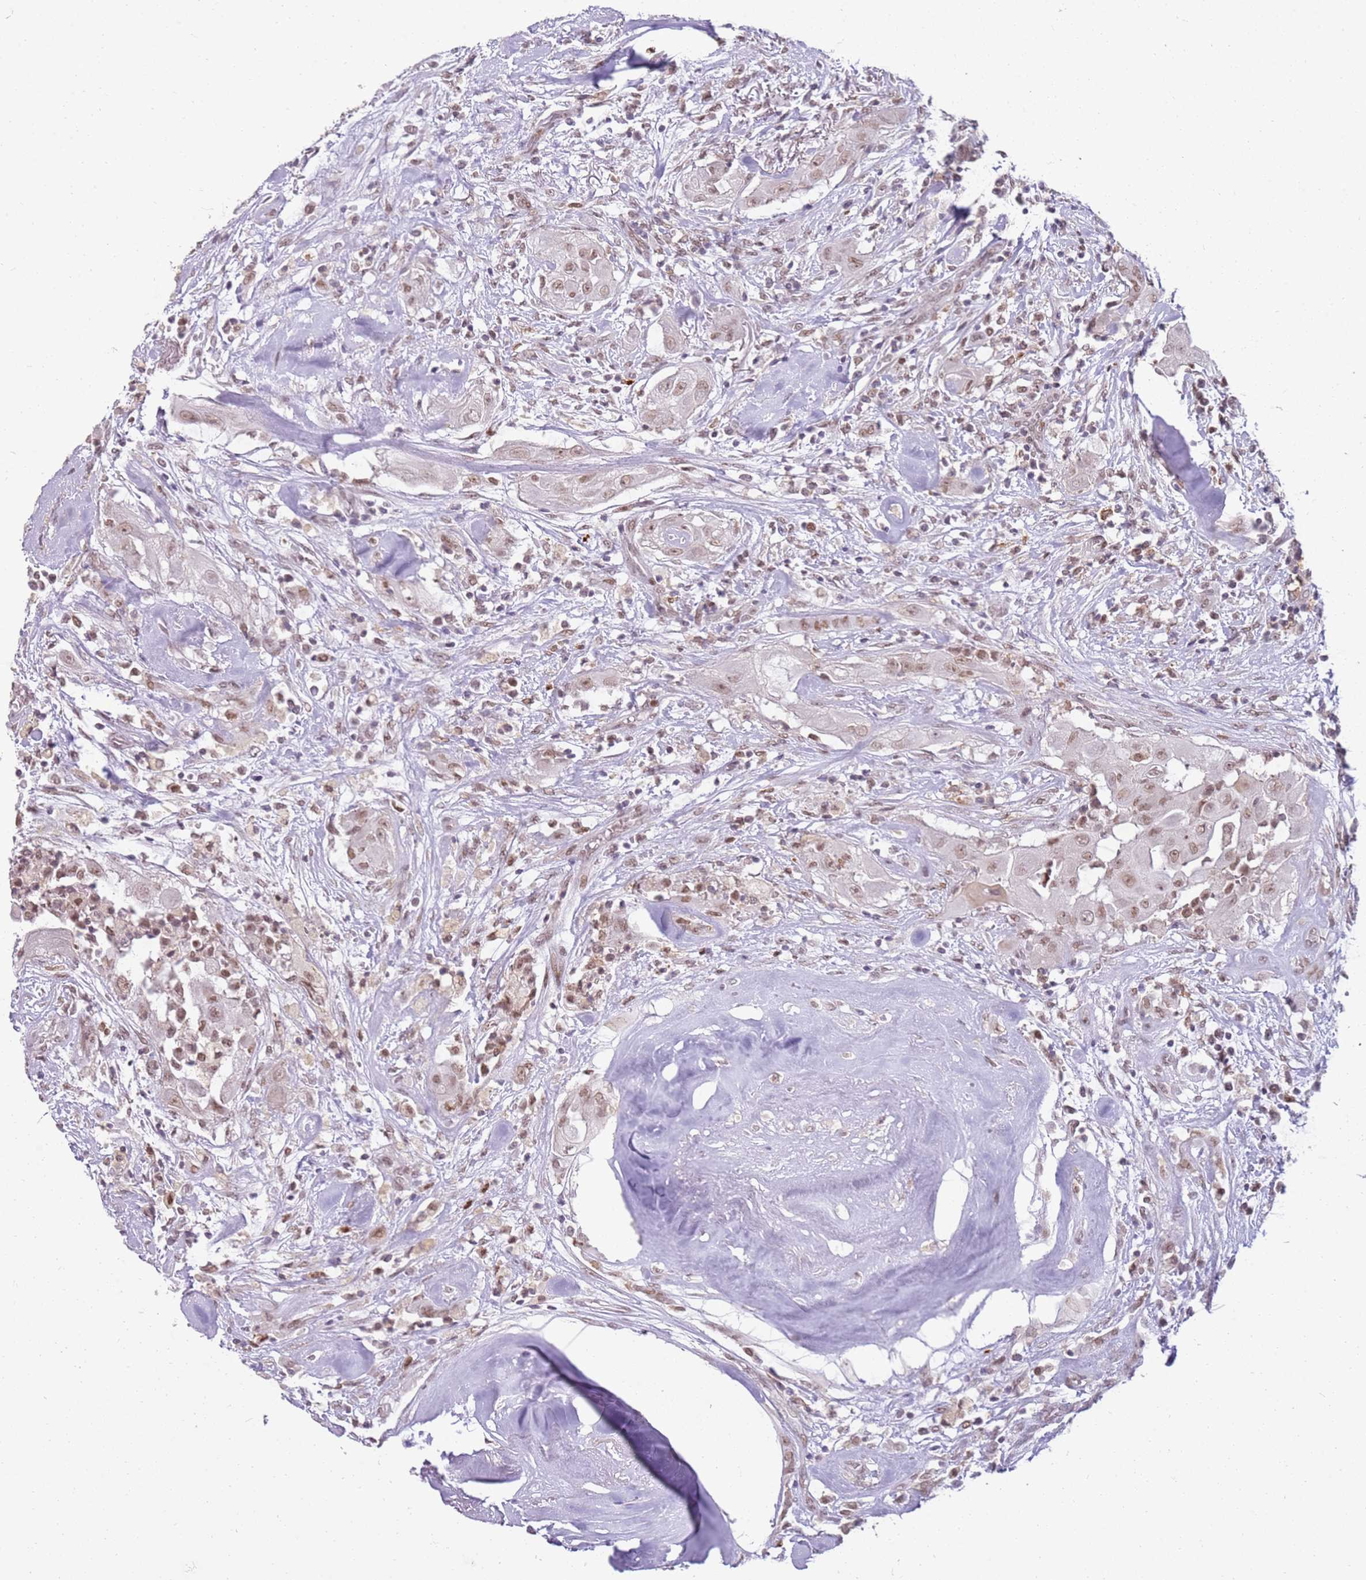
{"staining": {"intensity": "moderate", "quantity": ">75%", "location": "nuclear"}, "tissue": "thyroid cancer", "cell_type": "Tumor cells", "image_type": "cancer", "snomed": [{"axis": "morphology", "description": "Papillary adenocarcinoma, NOS"}, {"axis": "topography", "description": "Thyroid gland"}], "caption": "Thyroid cancer (papillary adenocarcinoma) tissue shows moderate nuclear positivity in approximately >75% of tumor cells, visualized by immunohistochemistry. The protein of interest is stained brown, and the nuclei are stained in blue (DAB IHC with brightfield microscopy, high magnification).", "gene": "PHC2", "patient": {"sex": "female", "age": 59}}